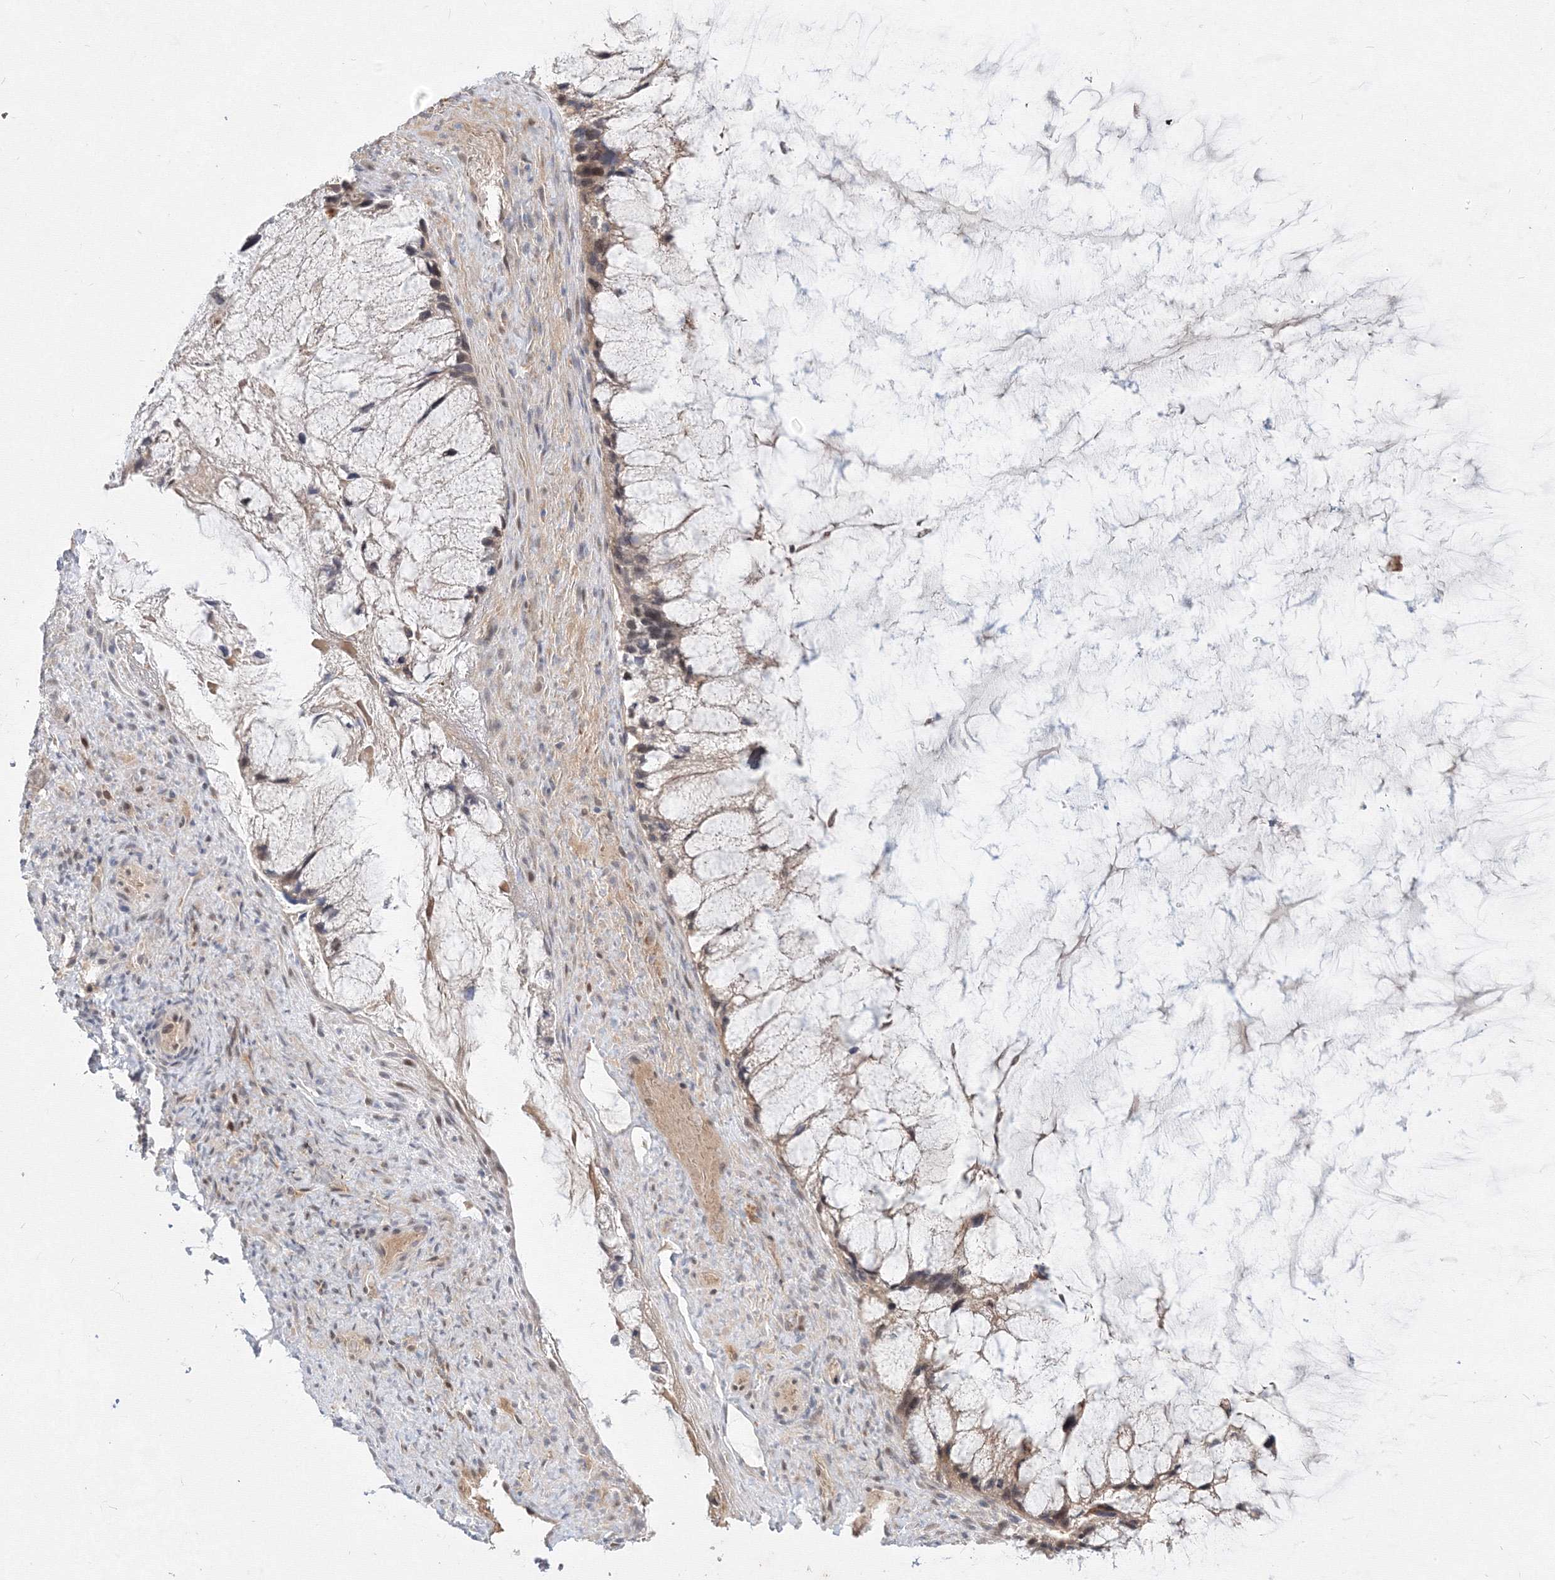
{"staining": {"intensity": "weak", "quantity": "25%-75%", "location": "nuclear"}, "tissue": "ovarian cancer", "cell_type": "Tumor cells", "image_type": "cancer", "snomed": [{"axis": "morphology", "description": "Cystadenocarcinoma, mucinous, NOS"}, {"axis": "topography", "description": "Ovary"}], "caption": "Human ovarian cancer (mucinous cystadenocarcinoma) stained for a protein (brown) displays weak nuclear positive staining in about 25%-75% of tumor cells.", "gene": "COPS4", "patient": {"sex": "female", "age": 37}}